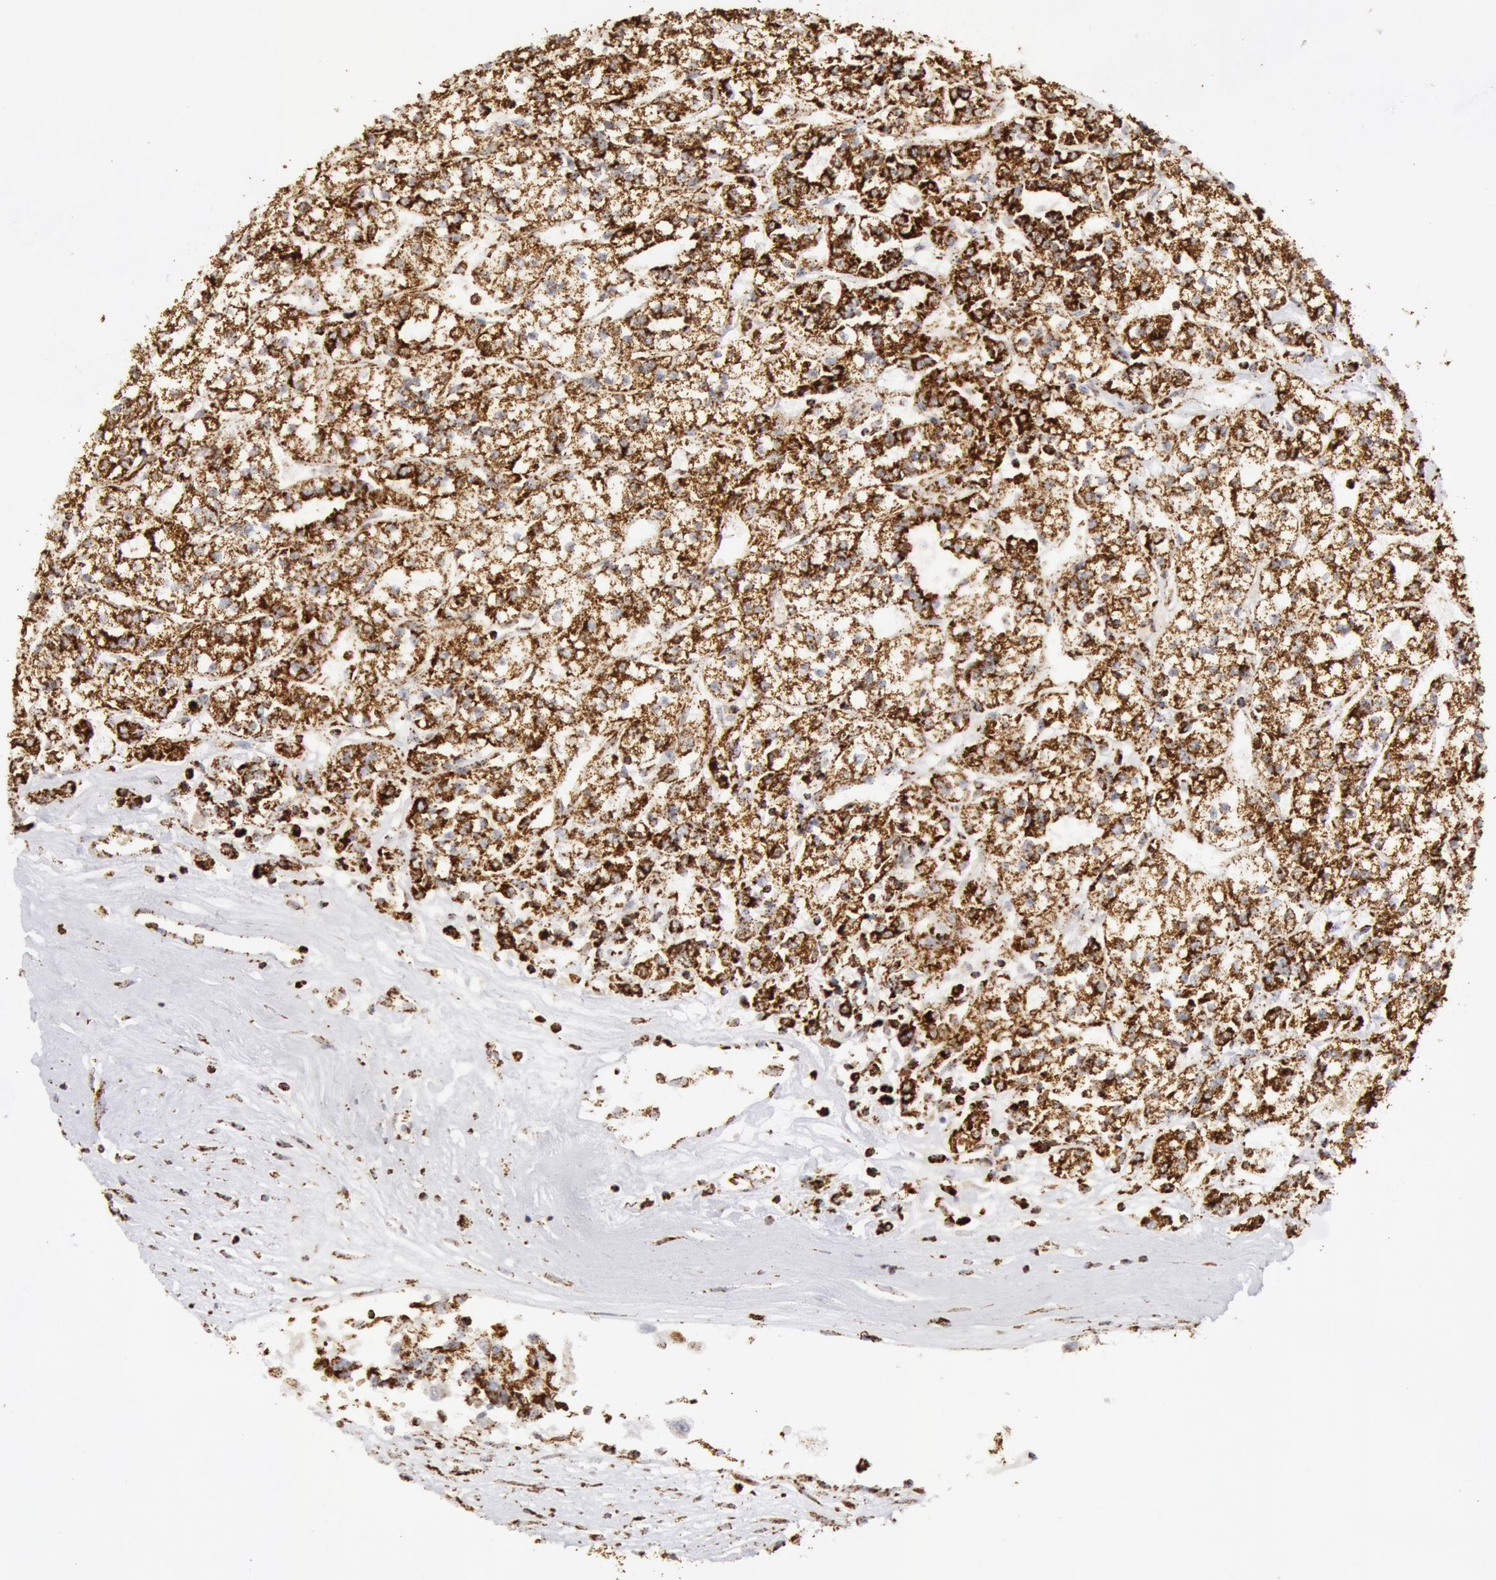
{"staining": {"intensity": "strong", "quantity": ">75%", "location": "cytoplasmic/membranous"}, "tissue": "renal cancer", "cell_type": "Tumor cells", "image_type": "cancer", "snomed": [{"axis": "morphology", "description": "Adenocarcinoma, NOS"}, {"axis": "topography", "description": "Kidney"}], "caption": "DAB immunohistochemical staining of human renal cancer demonstrates strong cytoplasmic/membranous protein positivity in about >75% of tumor cells.", "gene": "ATP5F1B", "patient": {"sex": "female", "age": 76}}